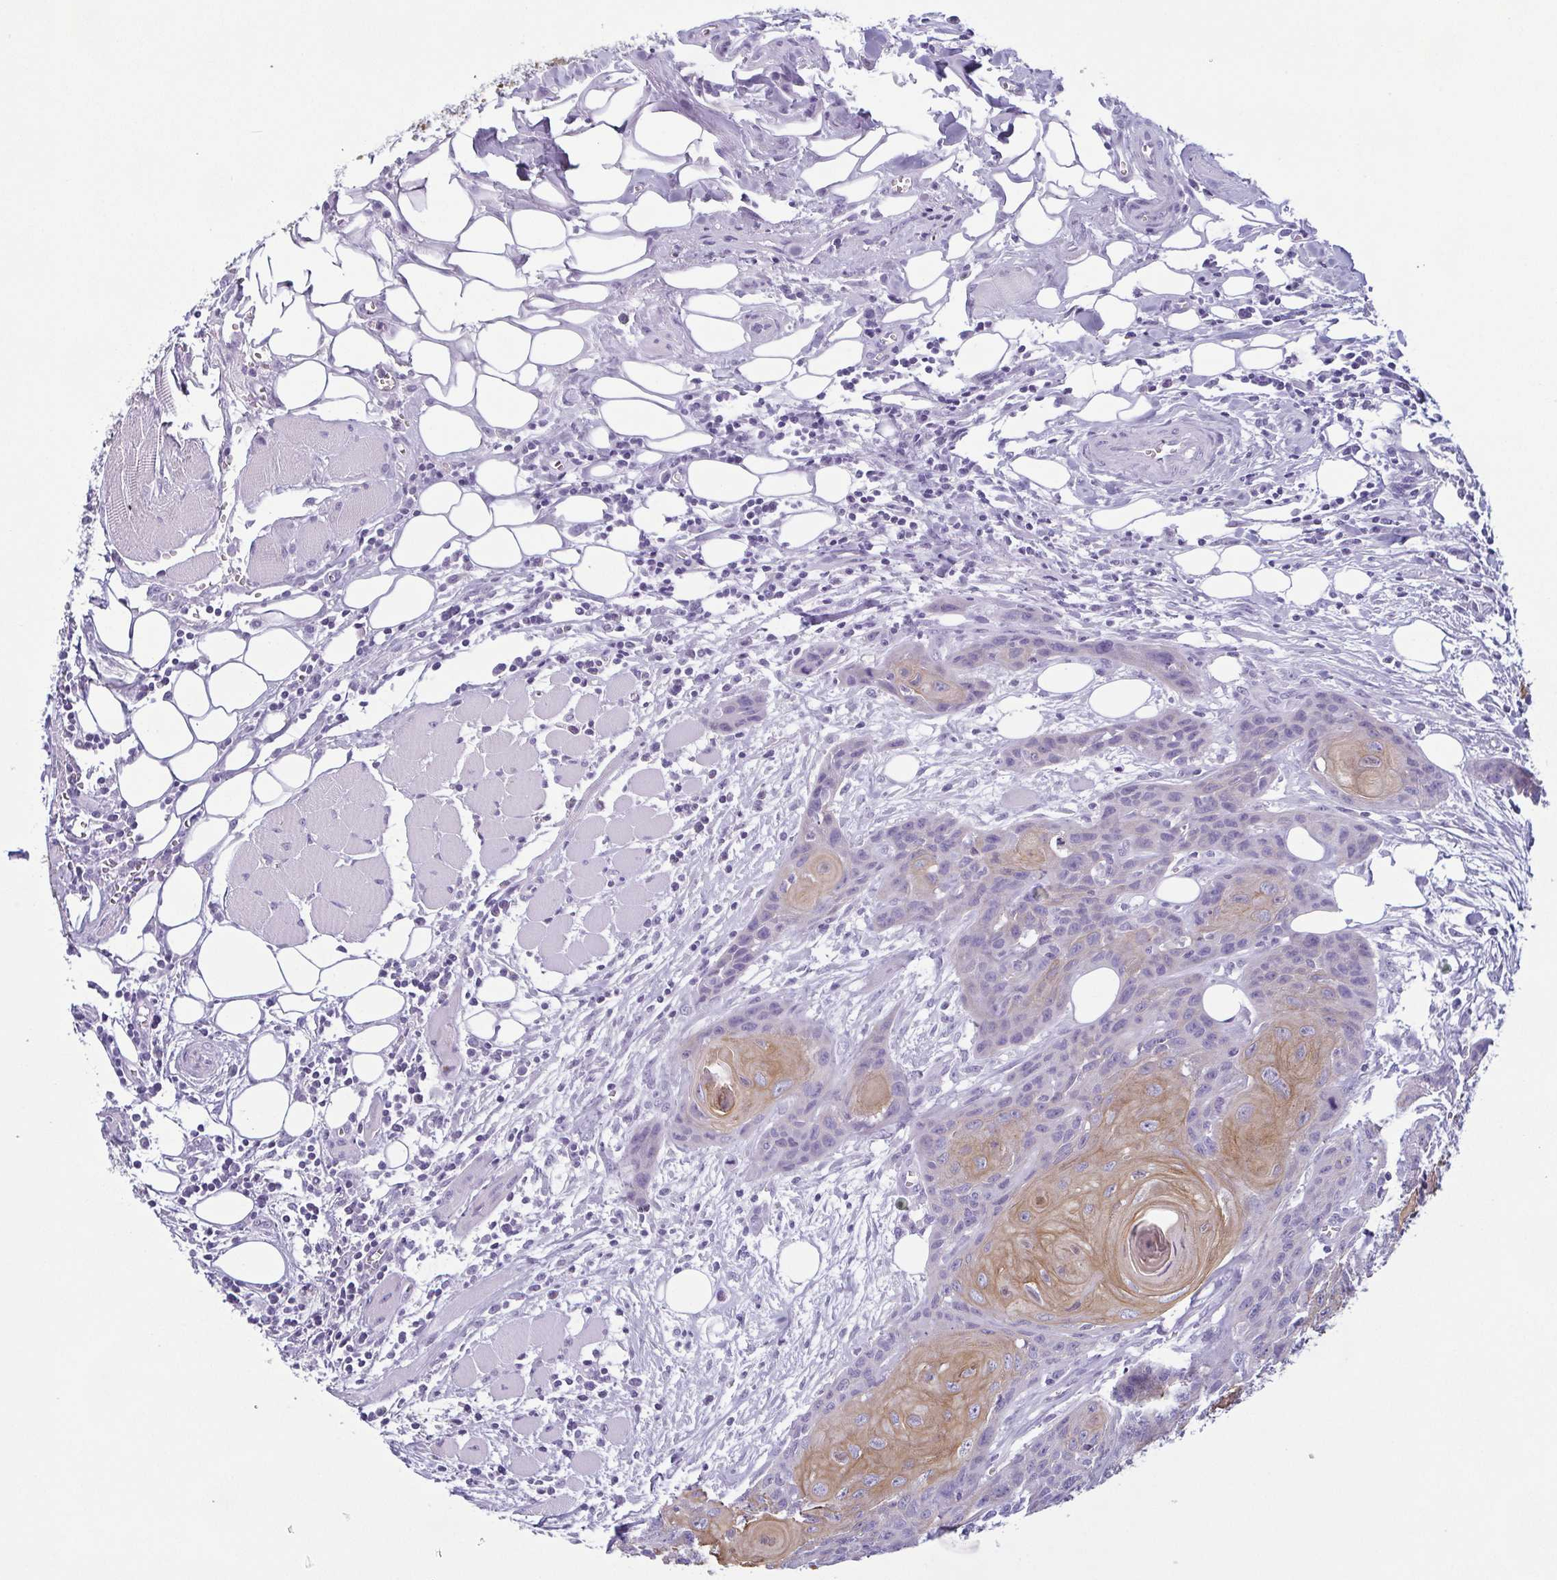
{"staining": {"intensity": "moderate", "quantity": "25%-75%", "location": "cytoplasmic/membranous"}, "tissue": "head and neck cancer", "cell_type": "Tumor cells", "image_type": "cancer", "snomed": [{"axis": "morphology", "description": "Squamous cell carcinoma, NOS"}, {"axis": "topography", "description": "Oral tissue"}, {"axis": "topography", "description": "Head-Neck"}], "caption": "Immunohistochemical staining of head and neck cancer displays moderate cytoplasmic/membranous protein staining in approximately 25%-75% of tumor cells.", "gene": "KRT78", "patient": {"sex": "male", "age": 58}}